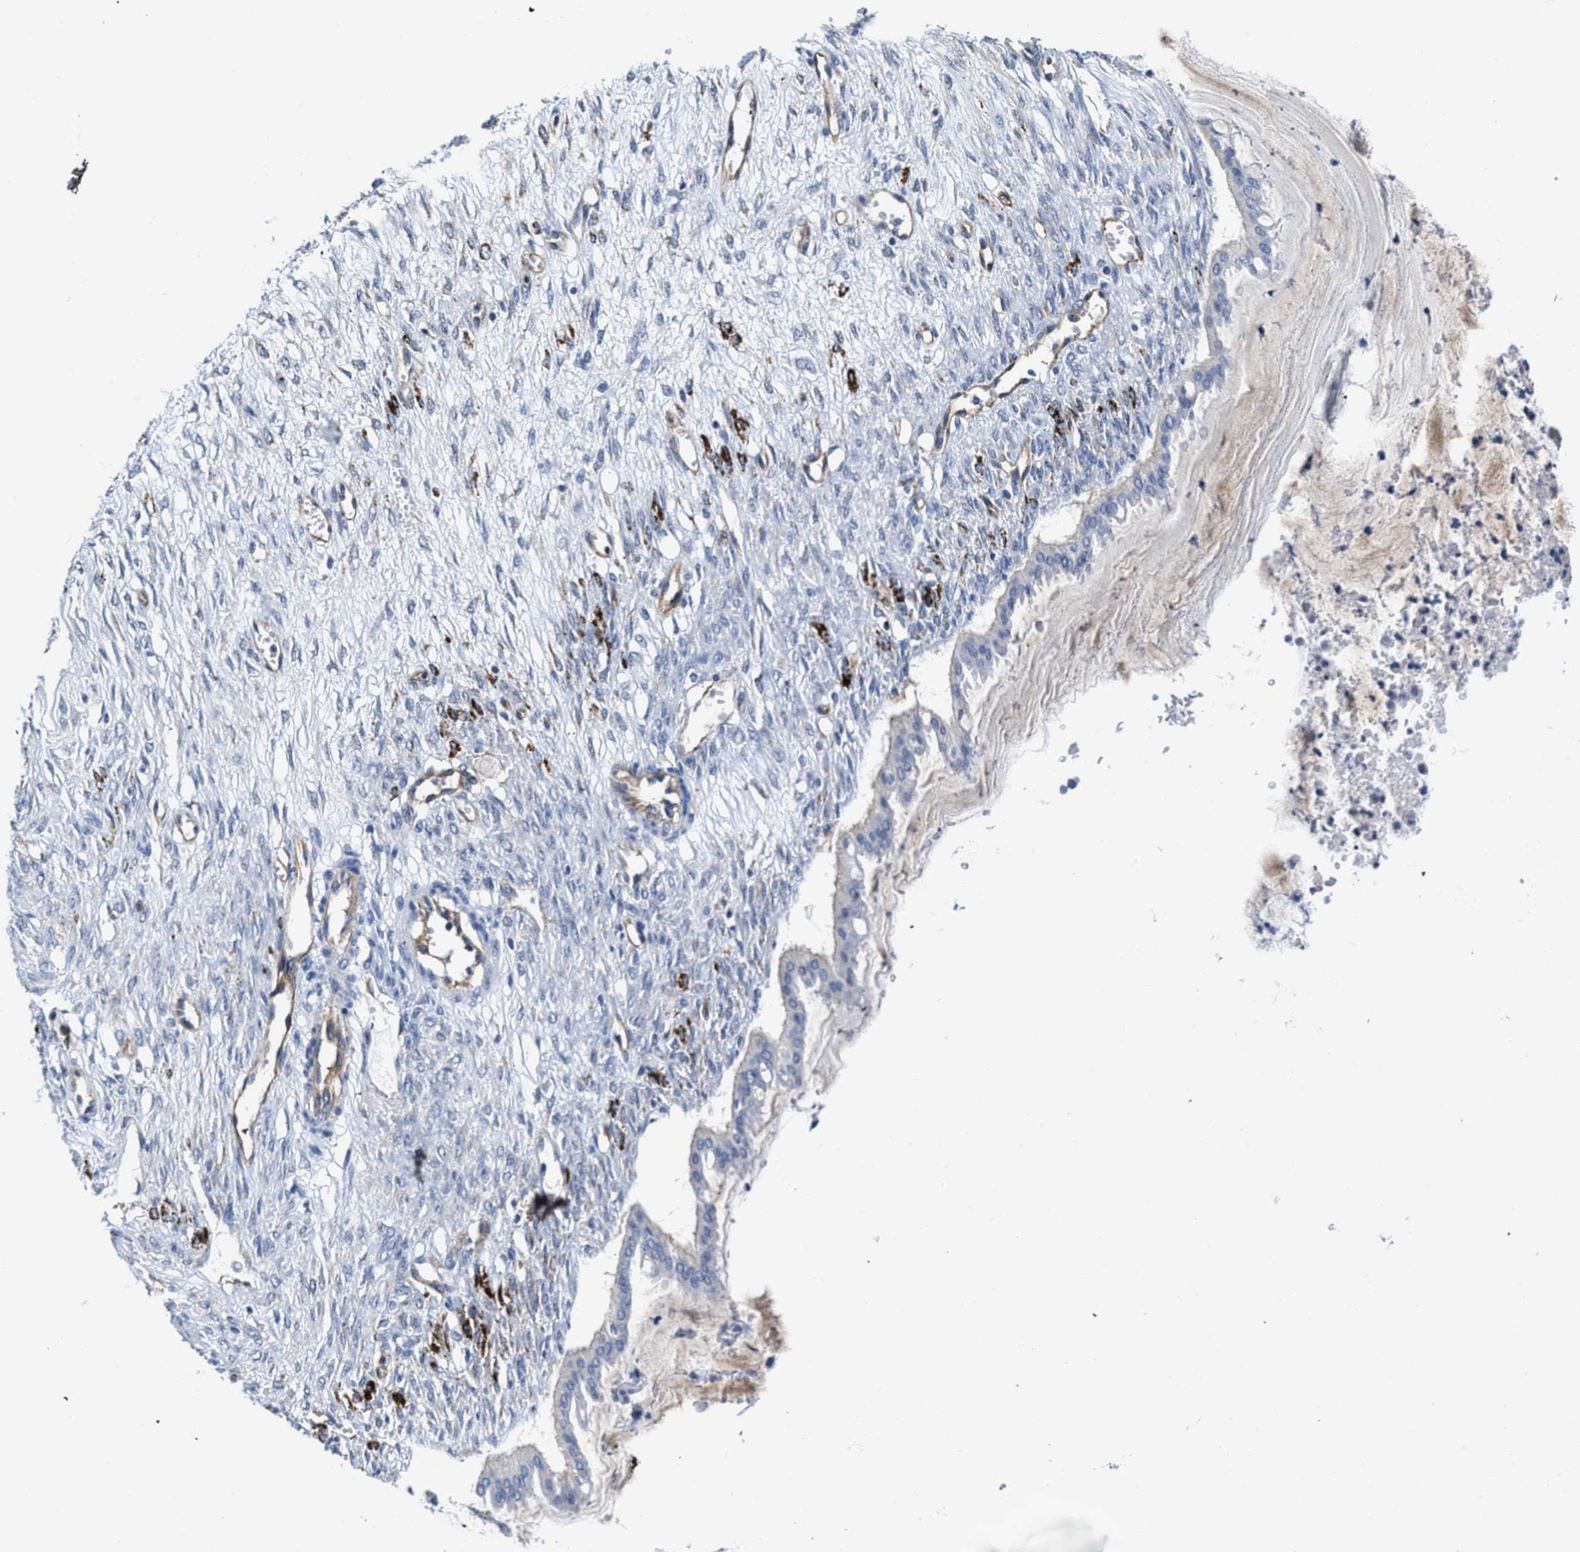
{"staining": {"intensity": "negative", "quantity": "none", "location": "none"}, "tissue": "ovarian cancer", "cell_type": "Tumor cells", "image_type": "cancer", "snomed": [{"axis": "morphology", "description": "Cystadenocarcinoma, mucinous, NOS"}, {"axis": "topography", "description": "Ovary"}], "caption": "Protein analysis of mucinous cystadenocarcinoma (ovarian) reveals no significant positivity in tumor cells.", "gene": "C22orf42", "patient": {"sex": "female", "age": 73}}